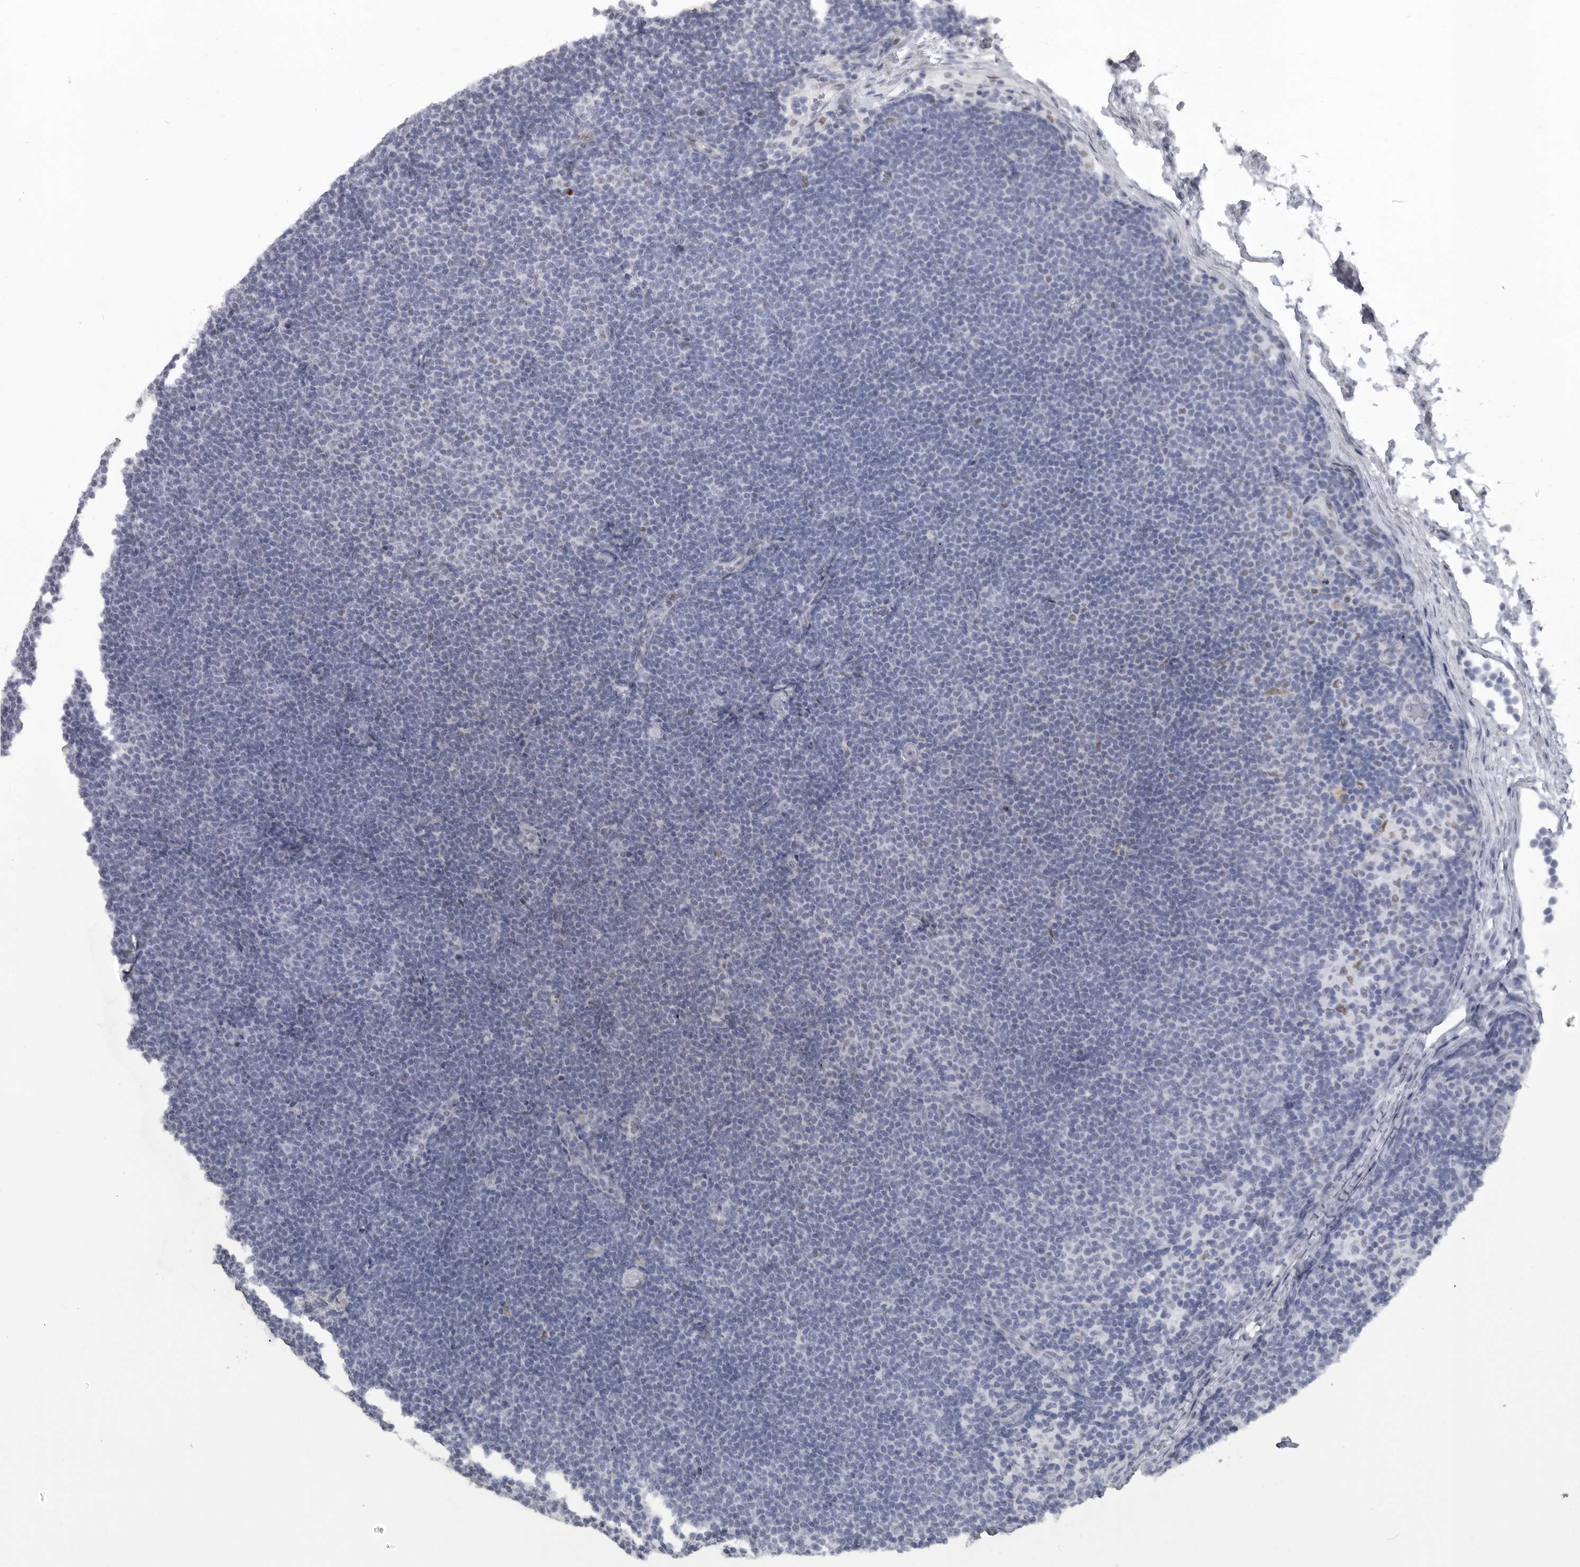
{"staining": {"intensity": "negative", "quantity": "none", "location": "none"}, "tissue": "lymphoma", "cell_type": "Tumor cells", "image_type": "cancer", "snomed": [{"axis": "morphology", "description": "Malignant lymphoma, non-Hodgkin's type, Low grade"}, {"axis": "topography", "description": "Lymph node"}], "caption": "Immunohistochemistry micrograph of malignant lymphoma, non-Hodgkin's type (low-grade) stained for a protein (brown), which exhibits no positivity in tumor cells.", "gene": "HMGN3", "patient": {"sex": "female", "age": 53}}